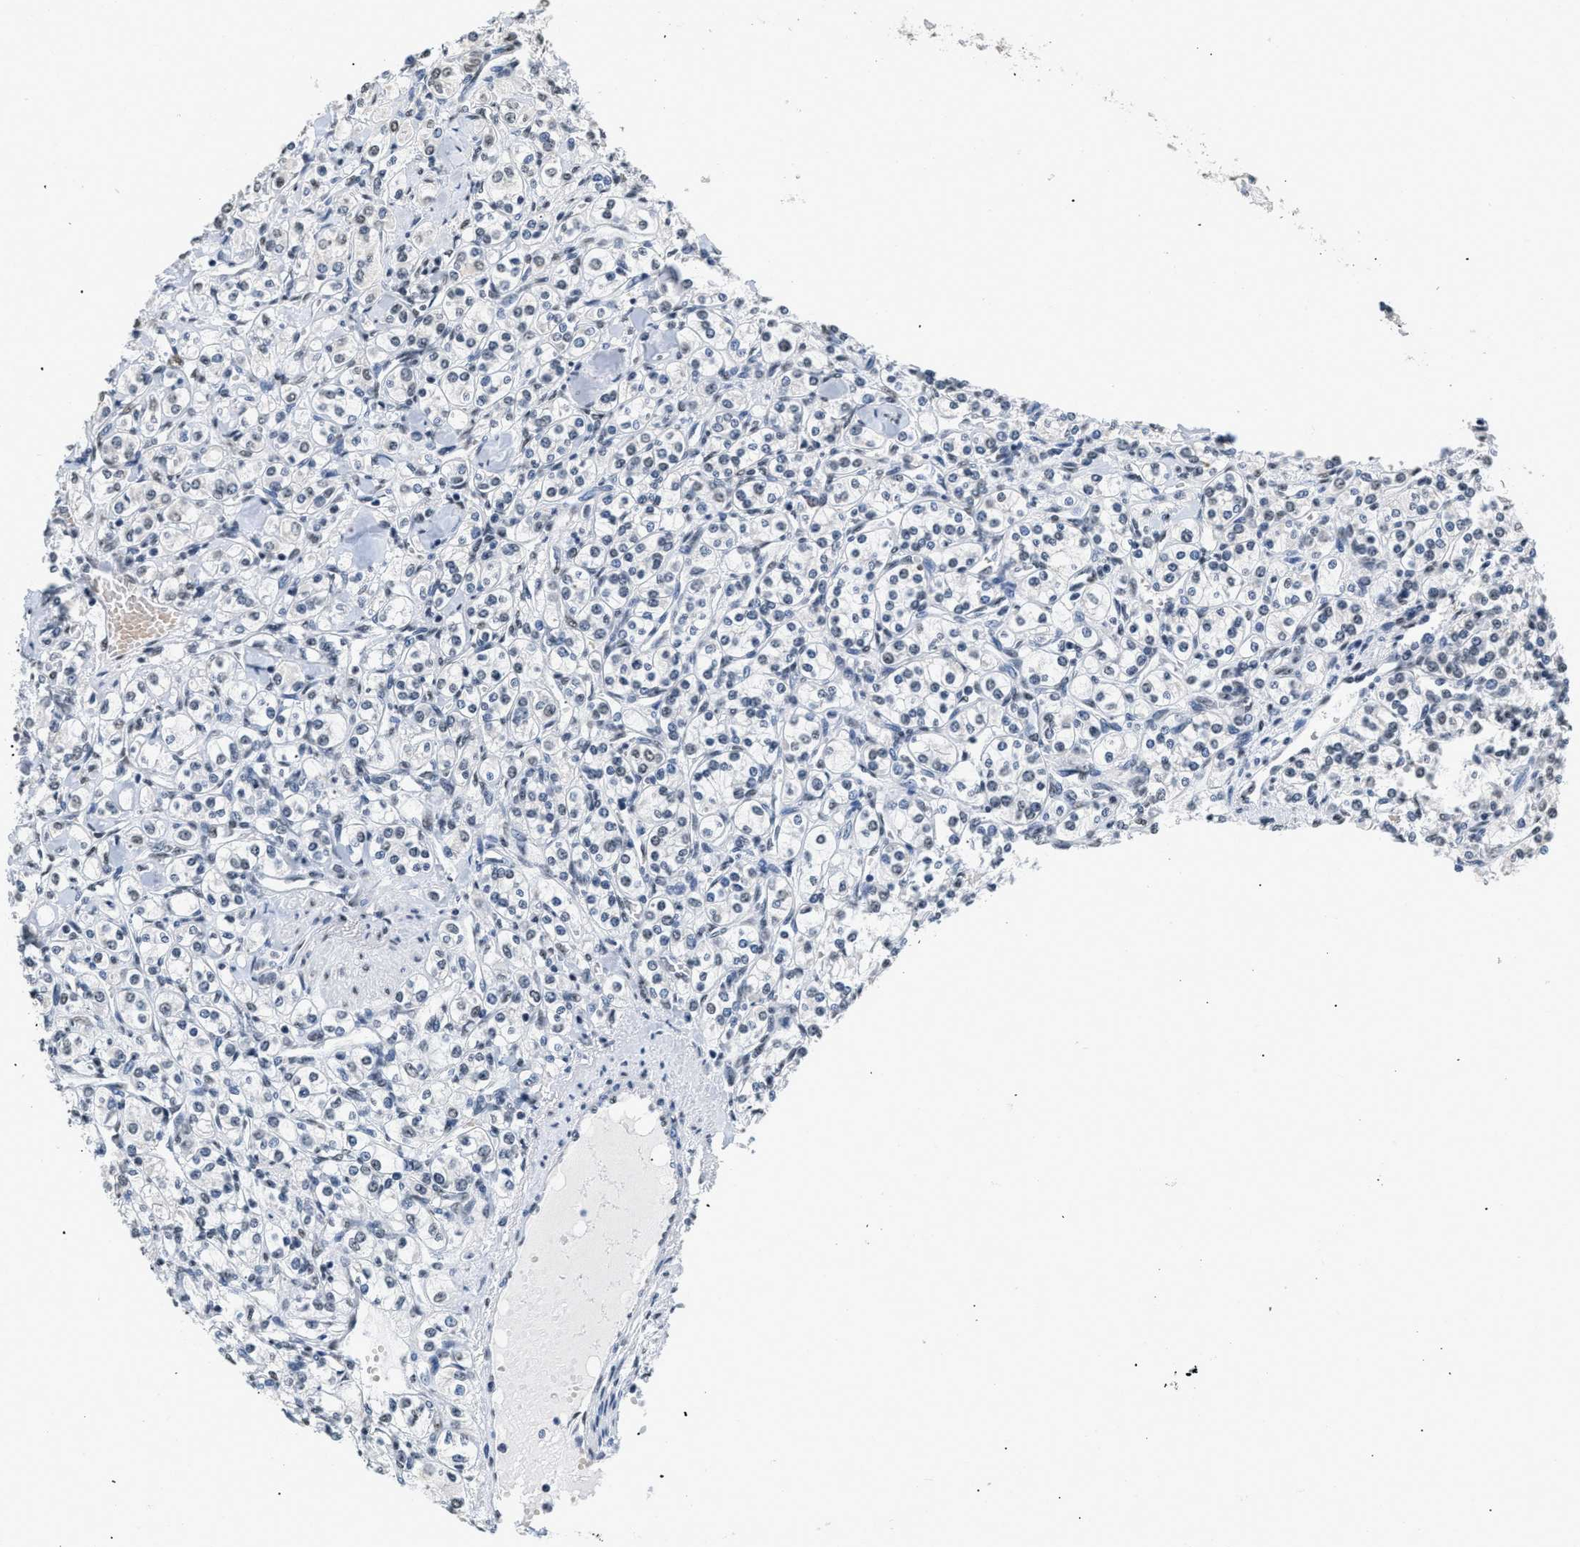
{"staining": {"intensity": "negative", "quantity": "none", "location": "none"}, "tissue": "renal cancer", "cell_type": "Tumor cells", "image_type": "cancer", "snomed": [{"axis": "morphology", "description": "Adenocarcinoma, NOS"}, {"axis": "topography", "description": "Kidney"}], "caption": "IHC histopathology image of renal cancer (adenocarcinoma) stained for a protein (brown), which reveals no expression in tumor cells. The staining is performed using DAB (3,3'-diaminobenzidine) brown chromogen with nuclei counter-stained in using hematoxylin.", "gene": "RAF1", "patient": {"sex": "male", "age": 77}}